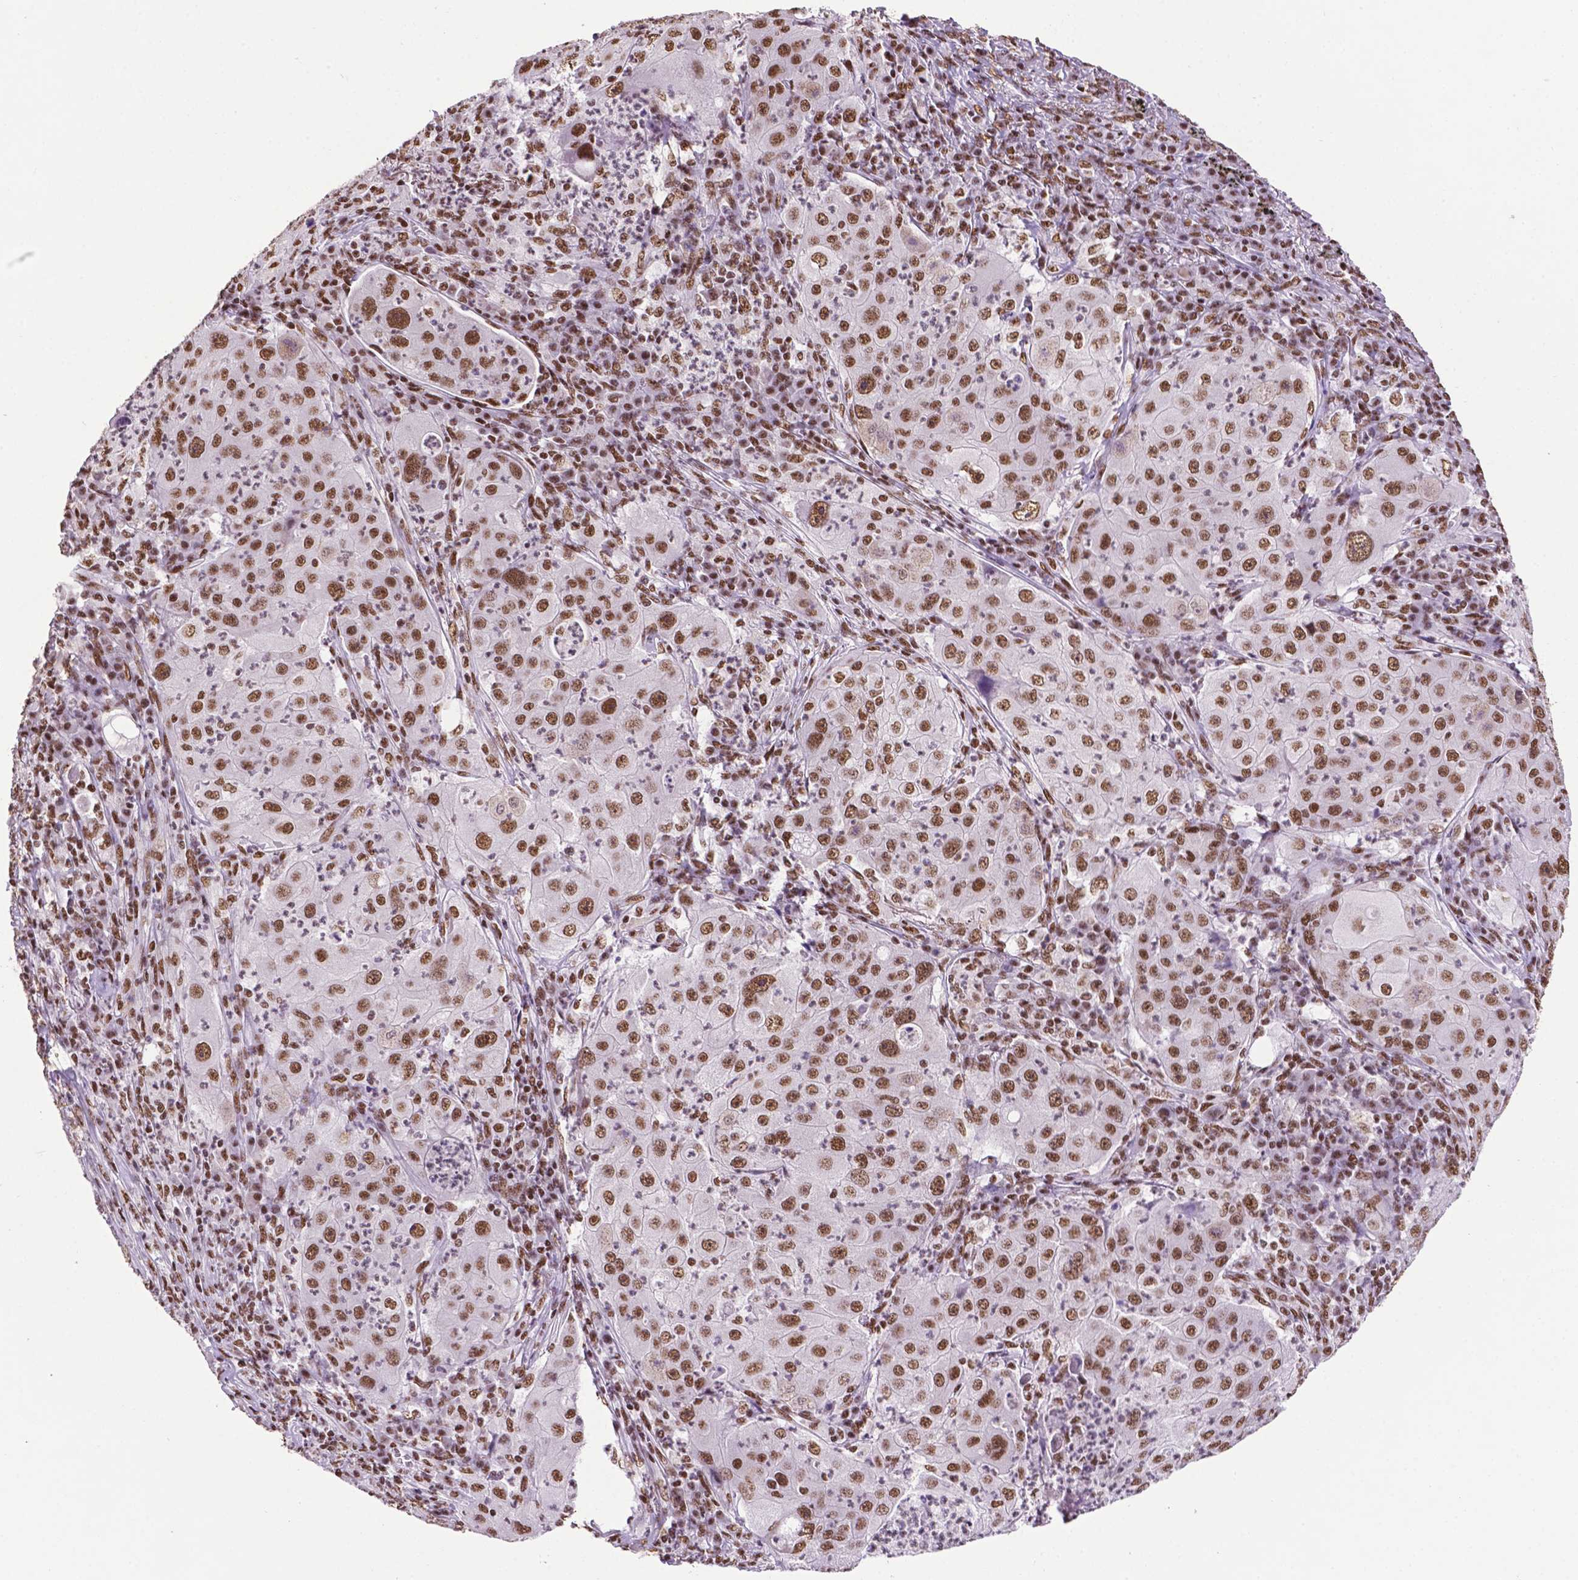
{"staining": {"intensity": "moderate", "quantity": ">75%", "location": "nuclear"}, "tissue": "lung cancer", "cell_type": "Tumor cells", "image_type": "cancer", "snomed": [{"axis": "morphology", "description": "Squamous cell carcinoma, NOS"}, {"axis": "topography", "description": "Lung"}], "caption": "An IHC micrograph of tumor tissue is shown. Protein staining in brown shows moderate nuclear positivity in squamous cell carcinoma (lung) within tumor cells.", "gene": "CCAR2", "patient": {"sex": "female", "age": 59}}